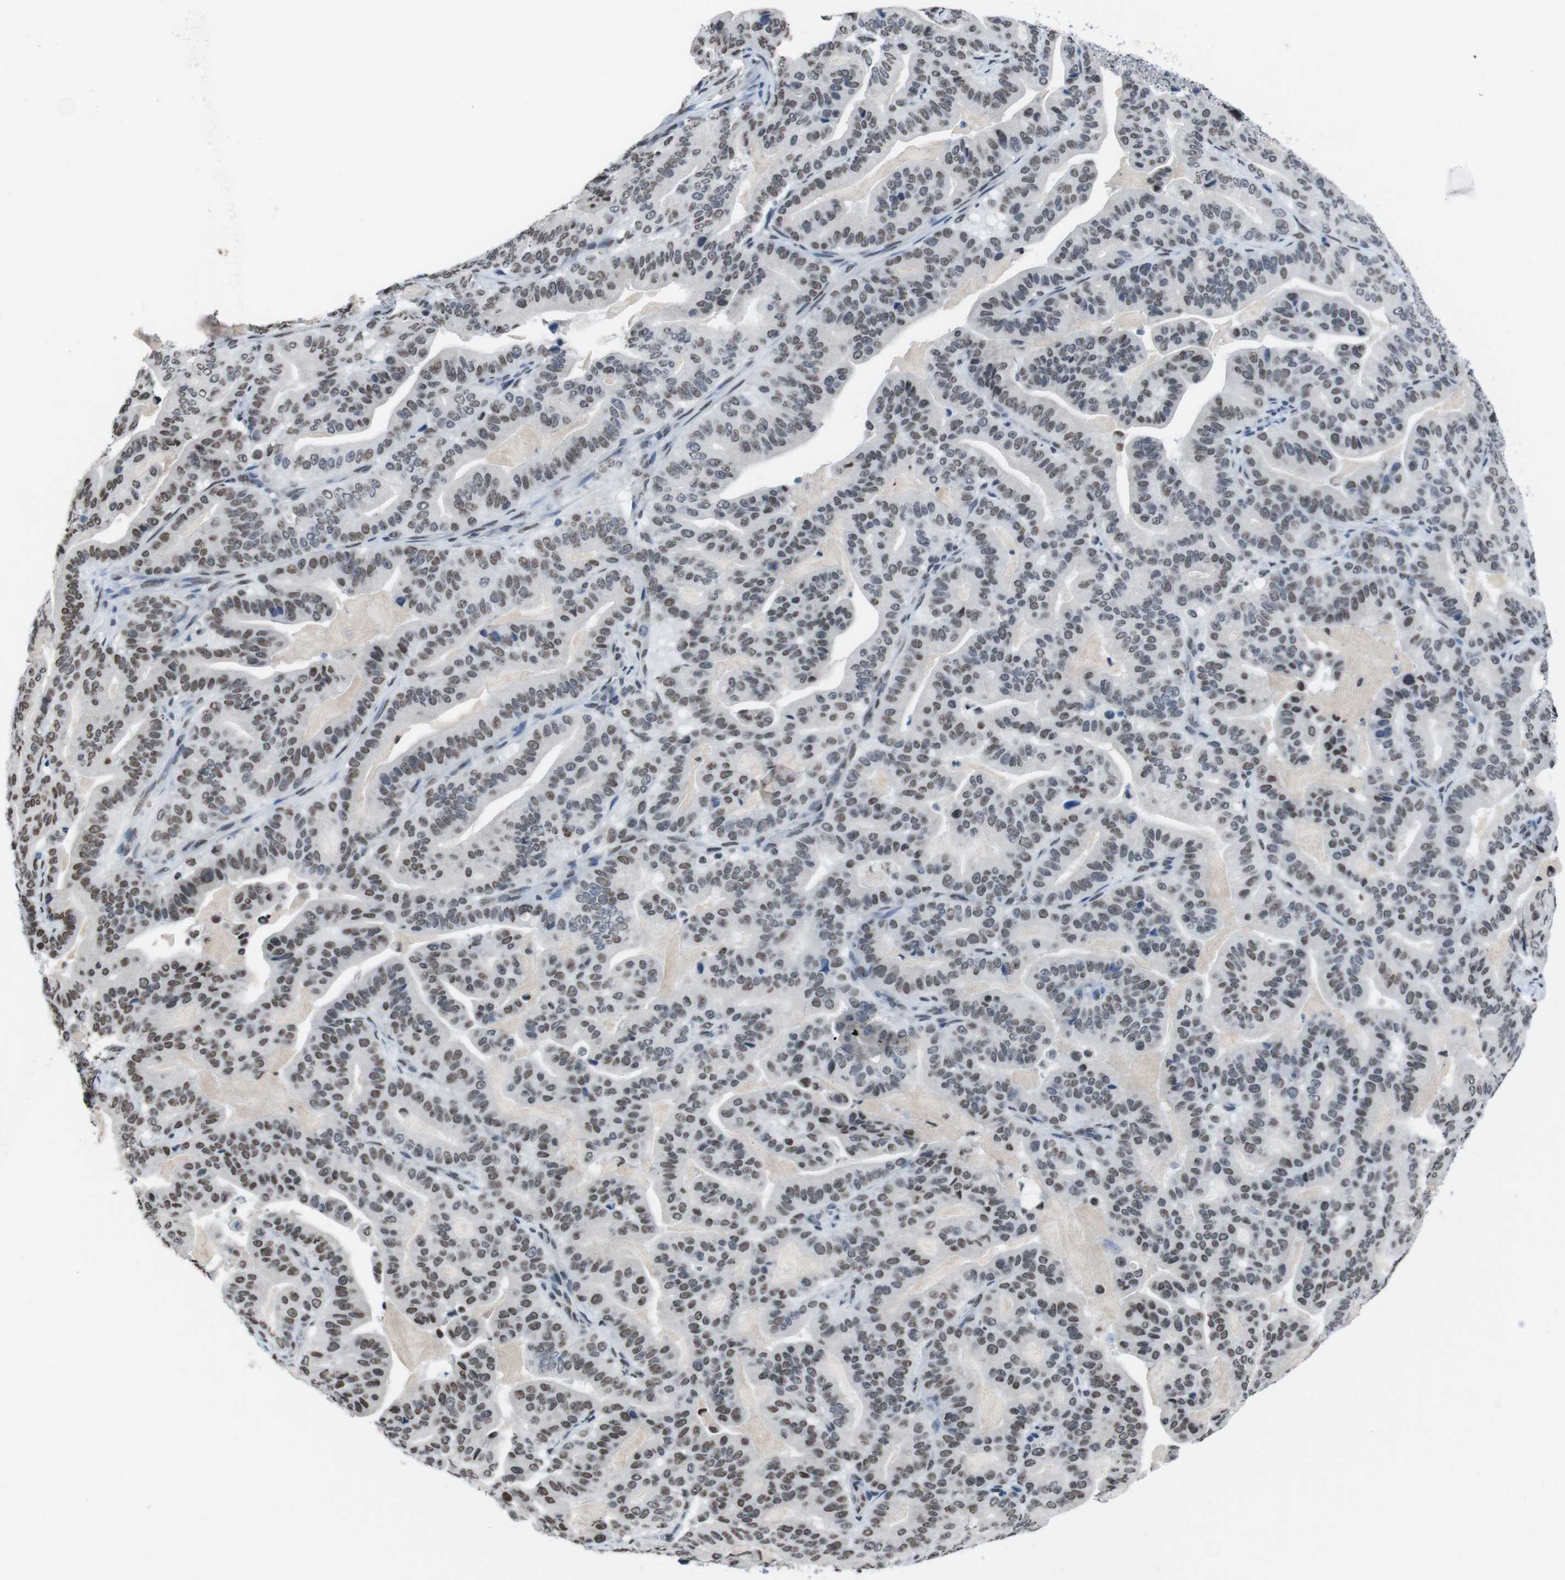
{"staining": {"intensity": "moderate", "quantity": ">75%", "location": "nuclear"}, "tissue": "pancreatic cancer", "cell_type": "Tumor cells", "image_type": "cancer", "snomed": [{"axis": "morphology", "description": "Adenocarcinoma, NOS"}, {"axis": "topography", "description": "Pancreas"}], "caption": "Immunohistochemical staining of human pancreatic cancer (adenocarcinoma) shows medium levels of moderate nuclear expression in about >75% of tumor cells.", "gene": "PIP4P2", "patient": {"sex": "male", "age": 63}}